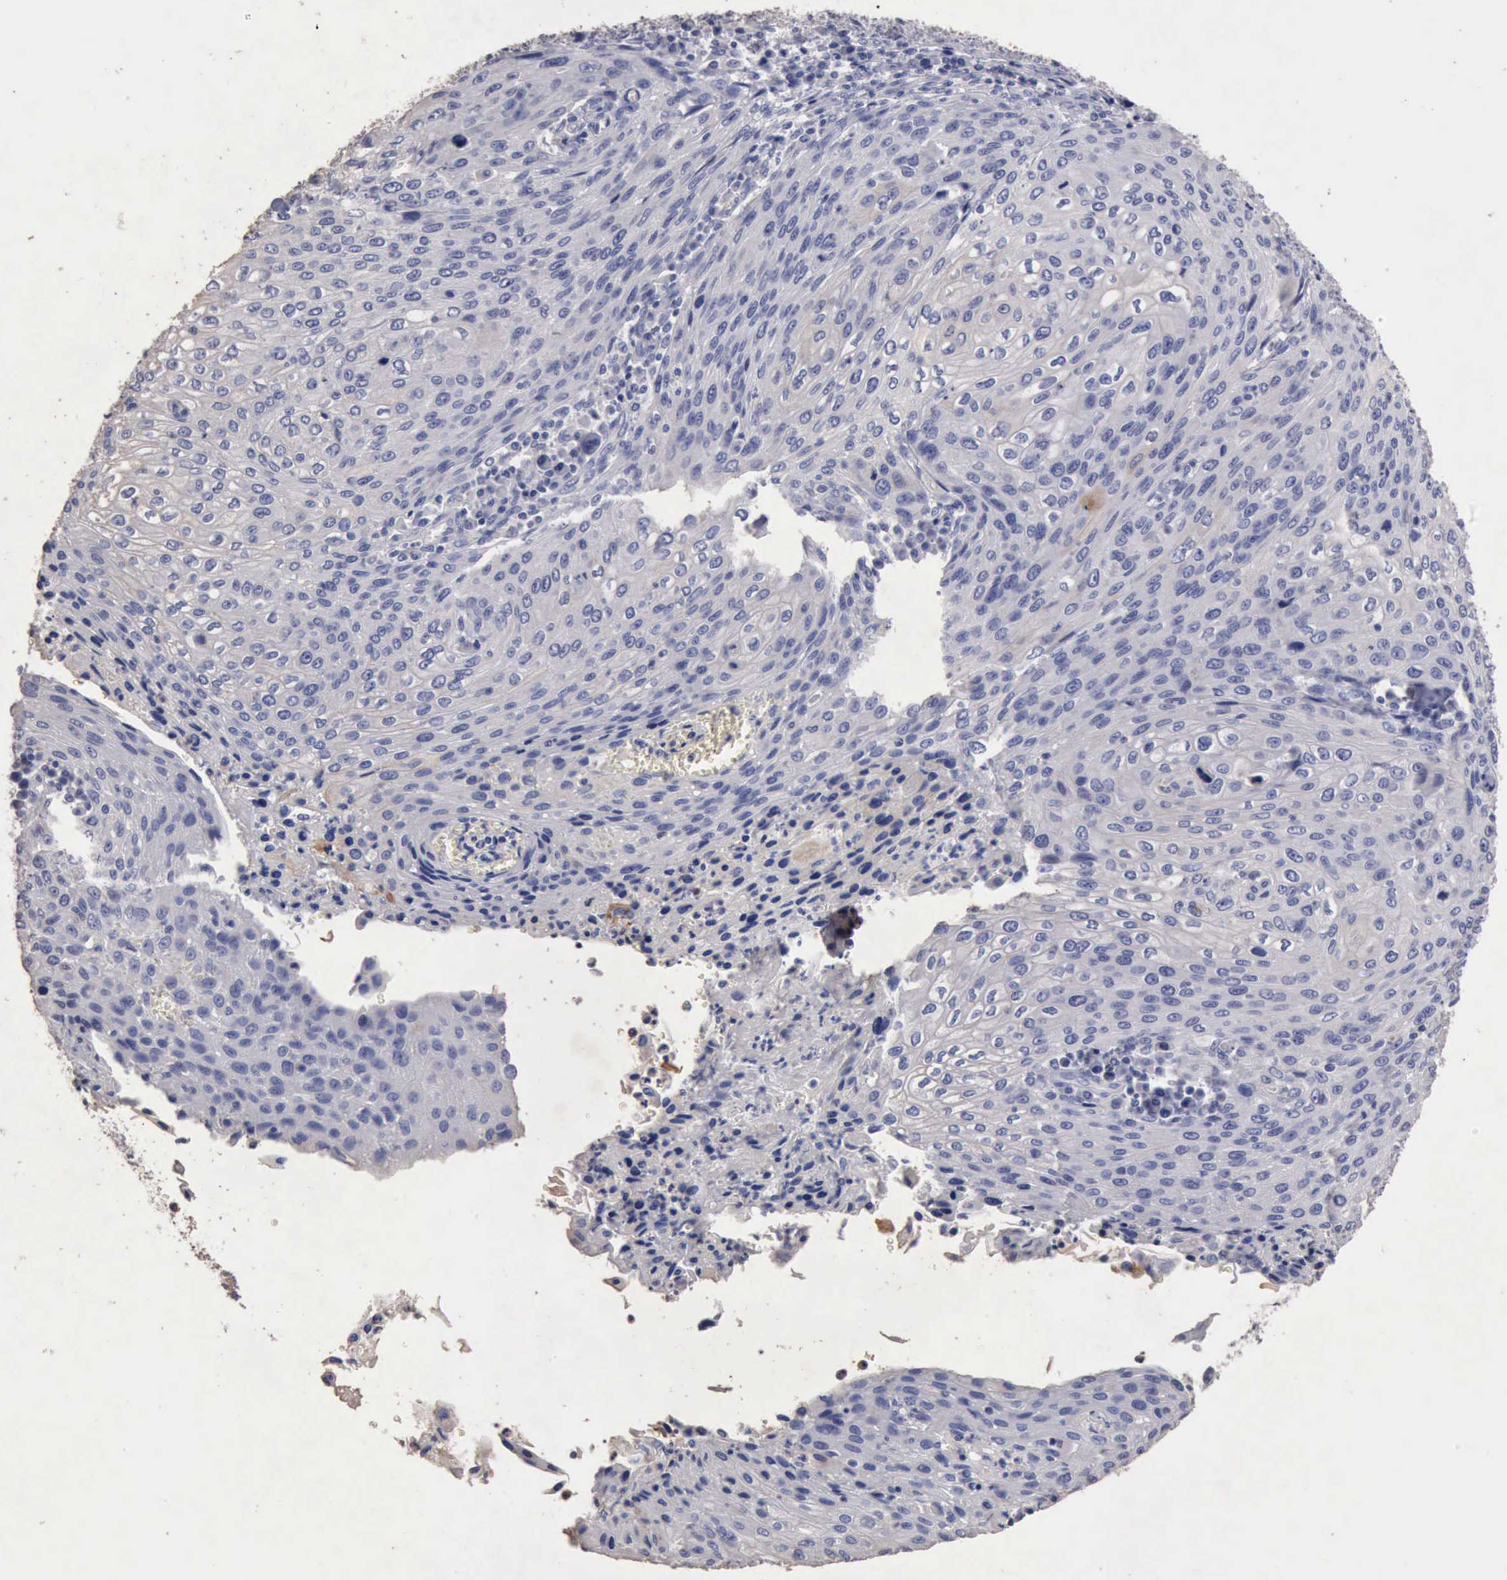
{"staining": {"intensity": "weak", "quantity": "<25%", "location": "cytoplasmic/membranous"}, "tissue": "cervical cancer", "cell_type": "Tumor cells", "image_type": "cancer", "snomed": [{"axis": "morphology", "description": "Squamous cell carcinoma, NOS"}, {"axis": "topography", "description": "Cervix"}], "caption": "Protein analysis of cervical squamous cell carcinoma reveals no significant staining in tumor cells.", "gene": "KRT6B", "patient": {"sex": "female", "age": 32}}